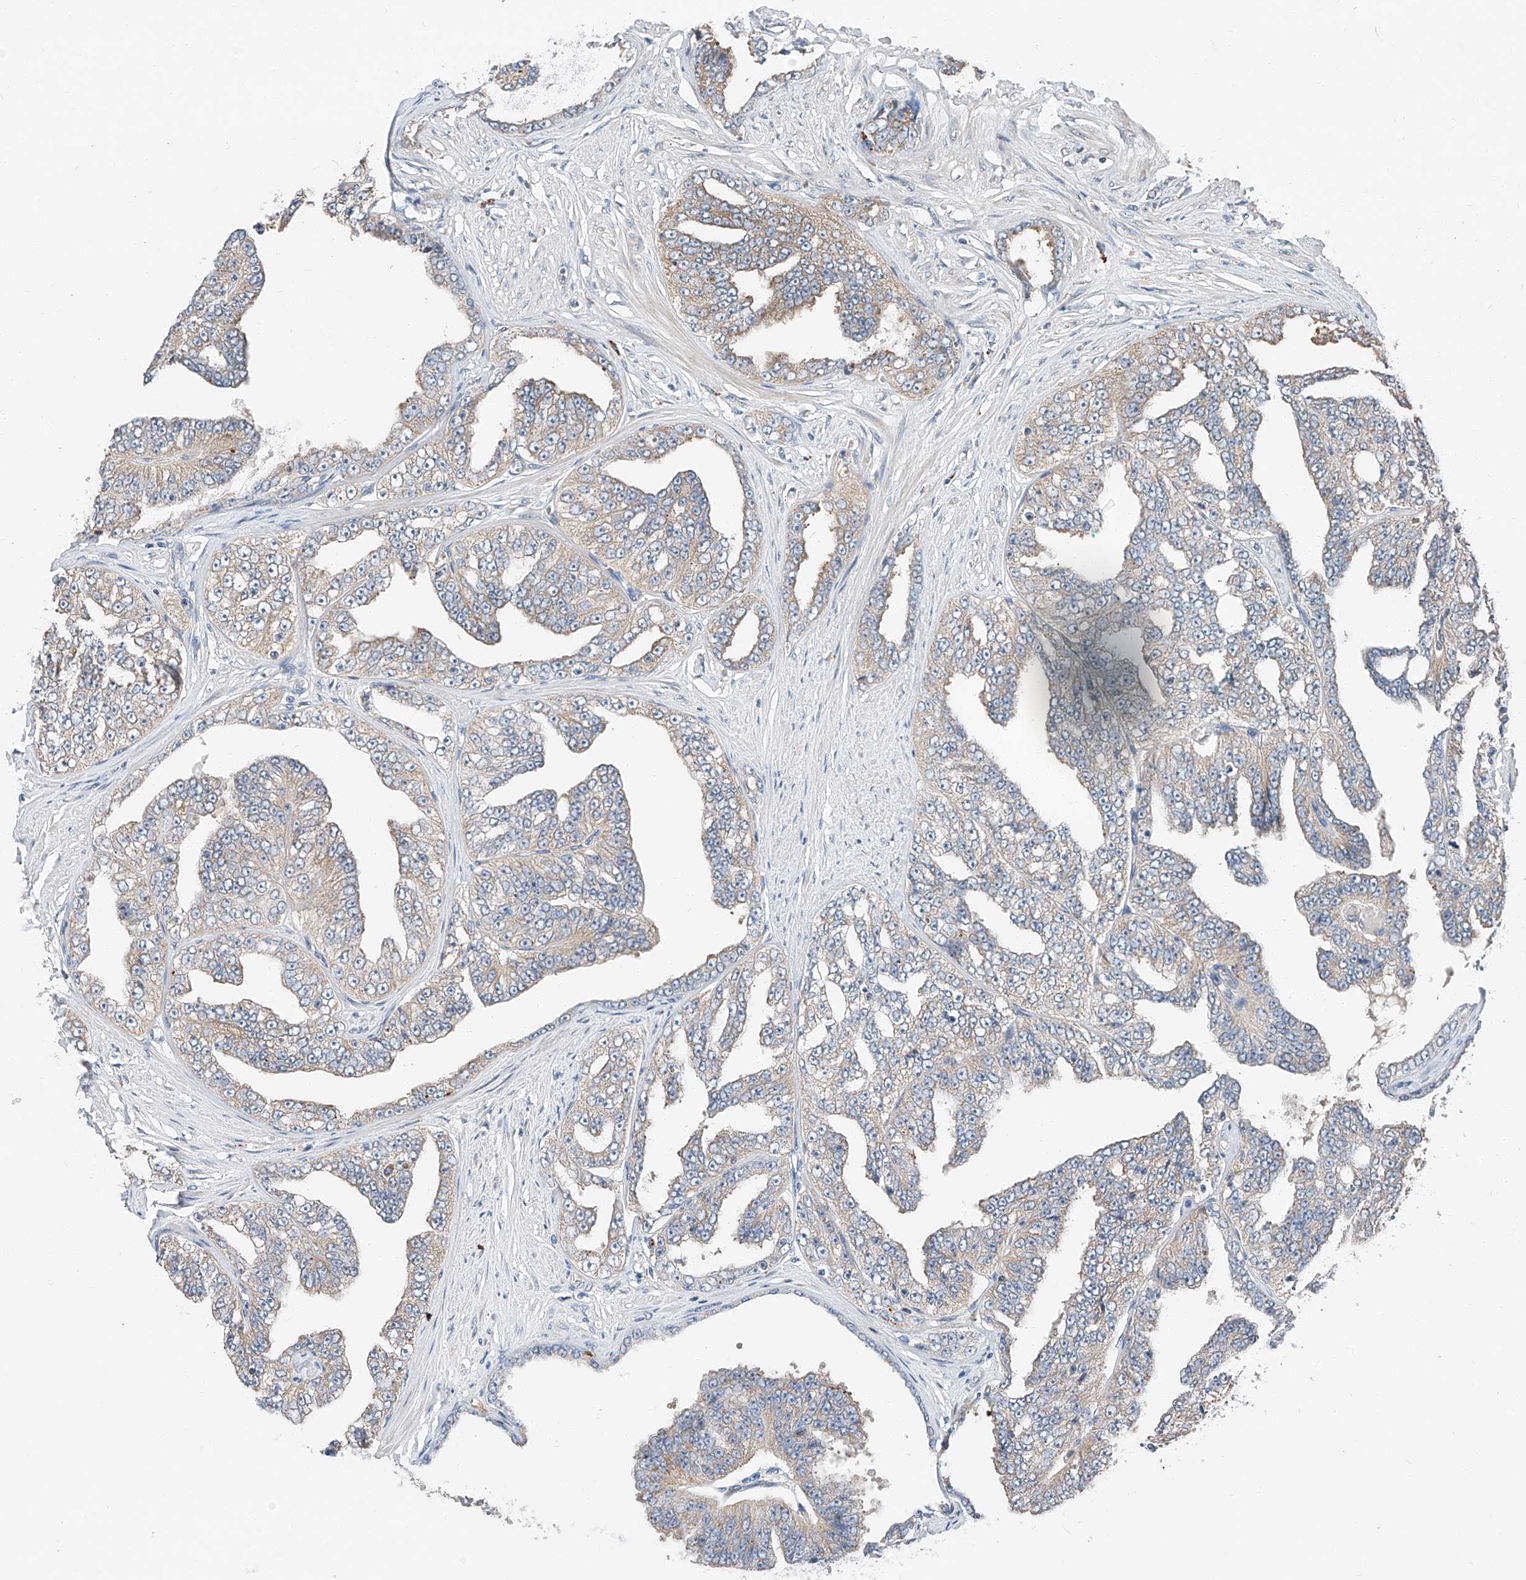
{"staining": {"intensity": "negative", "quantity": "none", "location": "none"}, "tissue": "prostate cancer", "cell_type": "Tumor cells", "image_type": "cancer", "snomed": [{"axis": "morphology", "description": "Adenocarcinoma, High grade"}, {"axis": "topography", "description": "Prostate"}], "caption": "The immunohistochemistry histopathology image has no significant staining in tumor cells of prostate high-grade adenocarcinoma tissue.", "gene": "ZC3H15", "patient": {"sex": "male", "age": 71}}